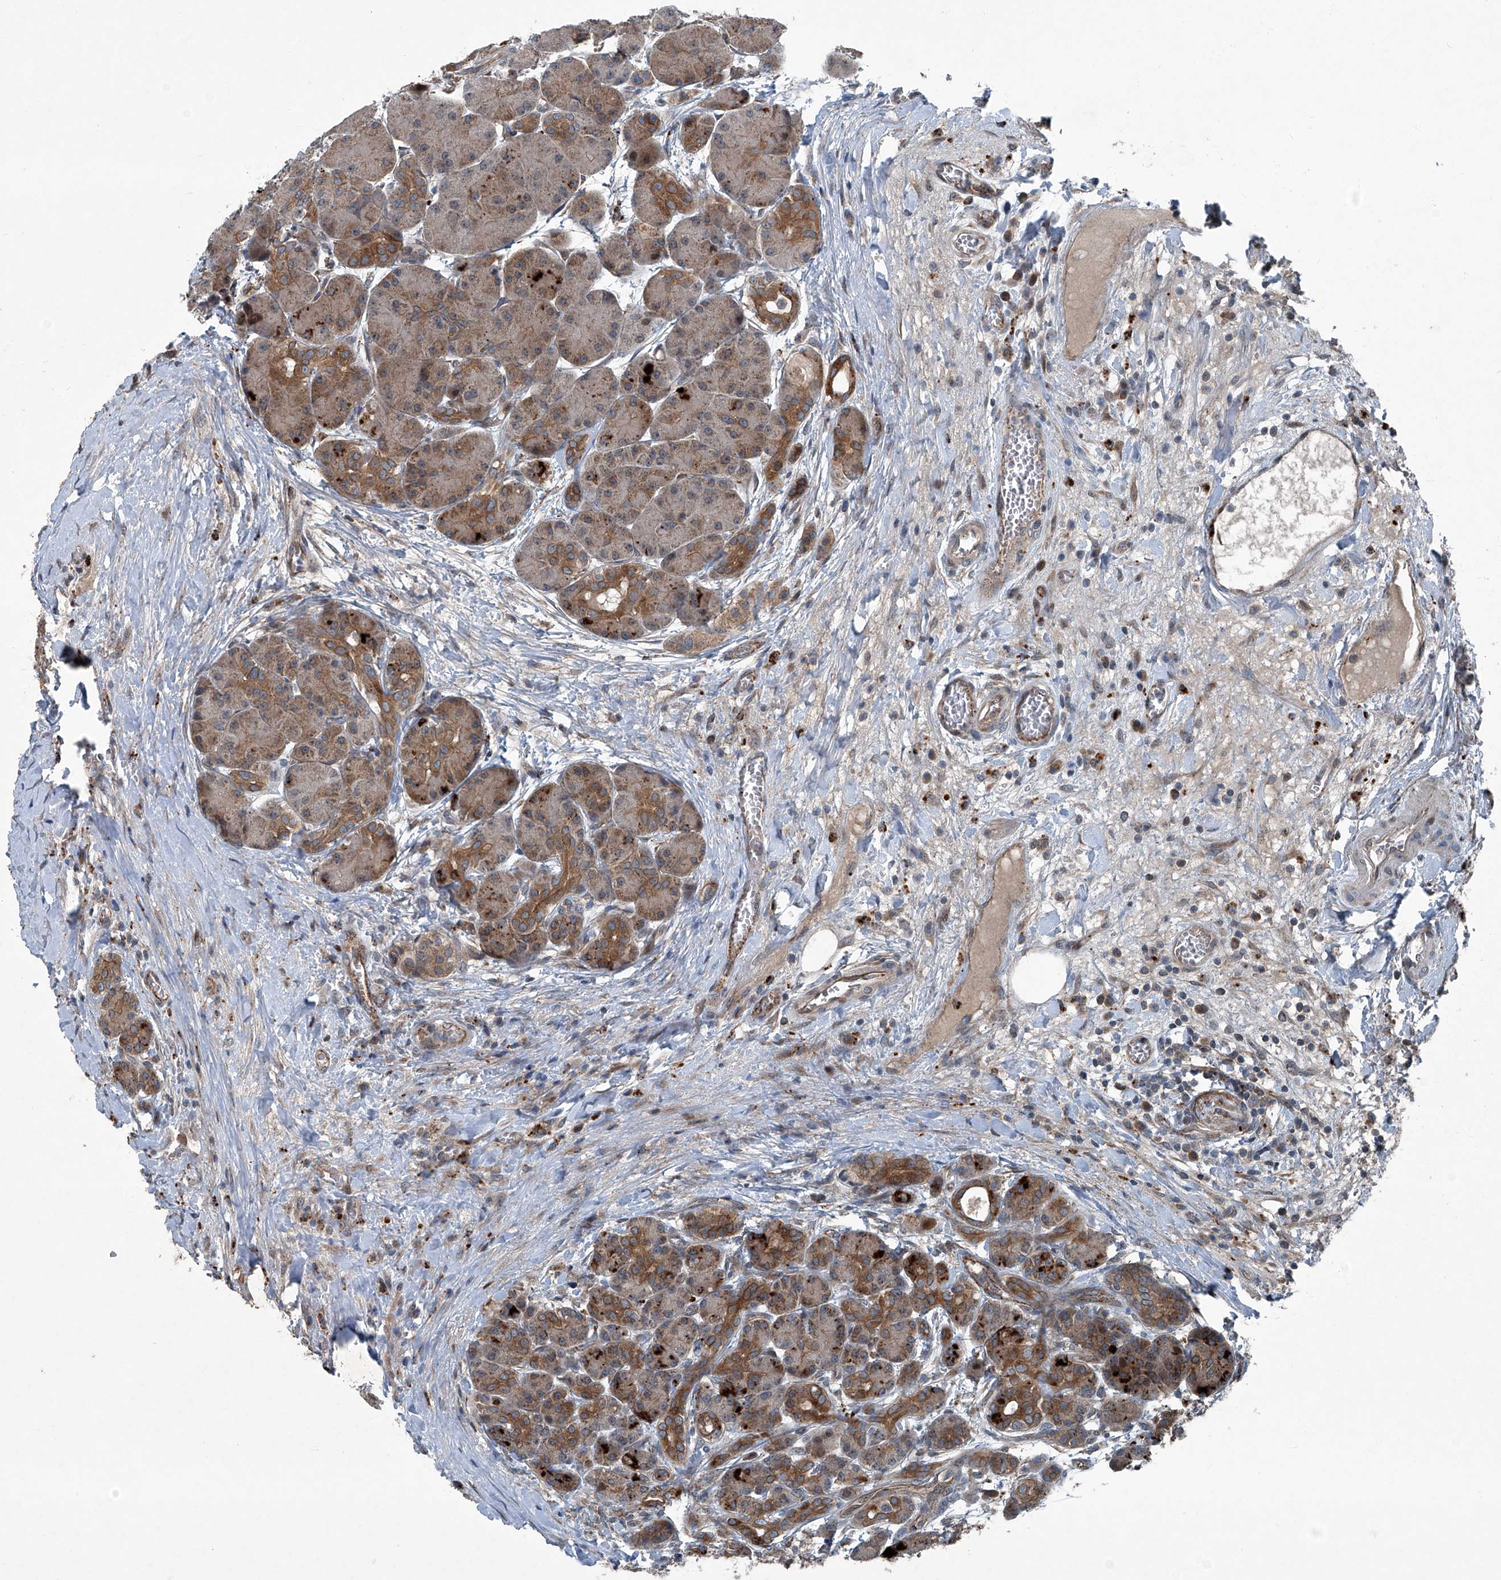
{"staining": {"intensity": "moderate", "quantity": ">75%", "location": "cytoplasmic/membranous"}, "tissue": "pancreas", "cell_type": "Exocrine glandular cells", "image_type": "normal", "snomed": [{"axis": "morphology", "description": "Normal tissue, NOS"}, {"axis": "topography", "description": "Pancreas"}], "caption": "Immunohistochemical staining of normal human pancreas shows >75% levels of moderate cytoplasmic/membranous protein expression in approximately >75% of exocrine glandular cells.", "gene": "SENP2", "patient": {"sex": "male", "age": 63}}